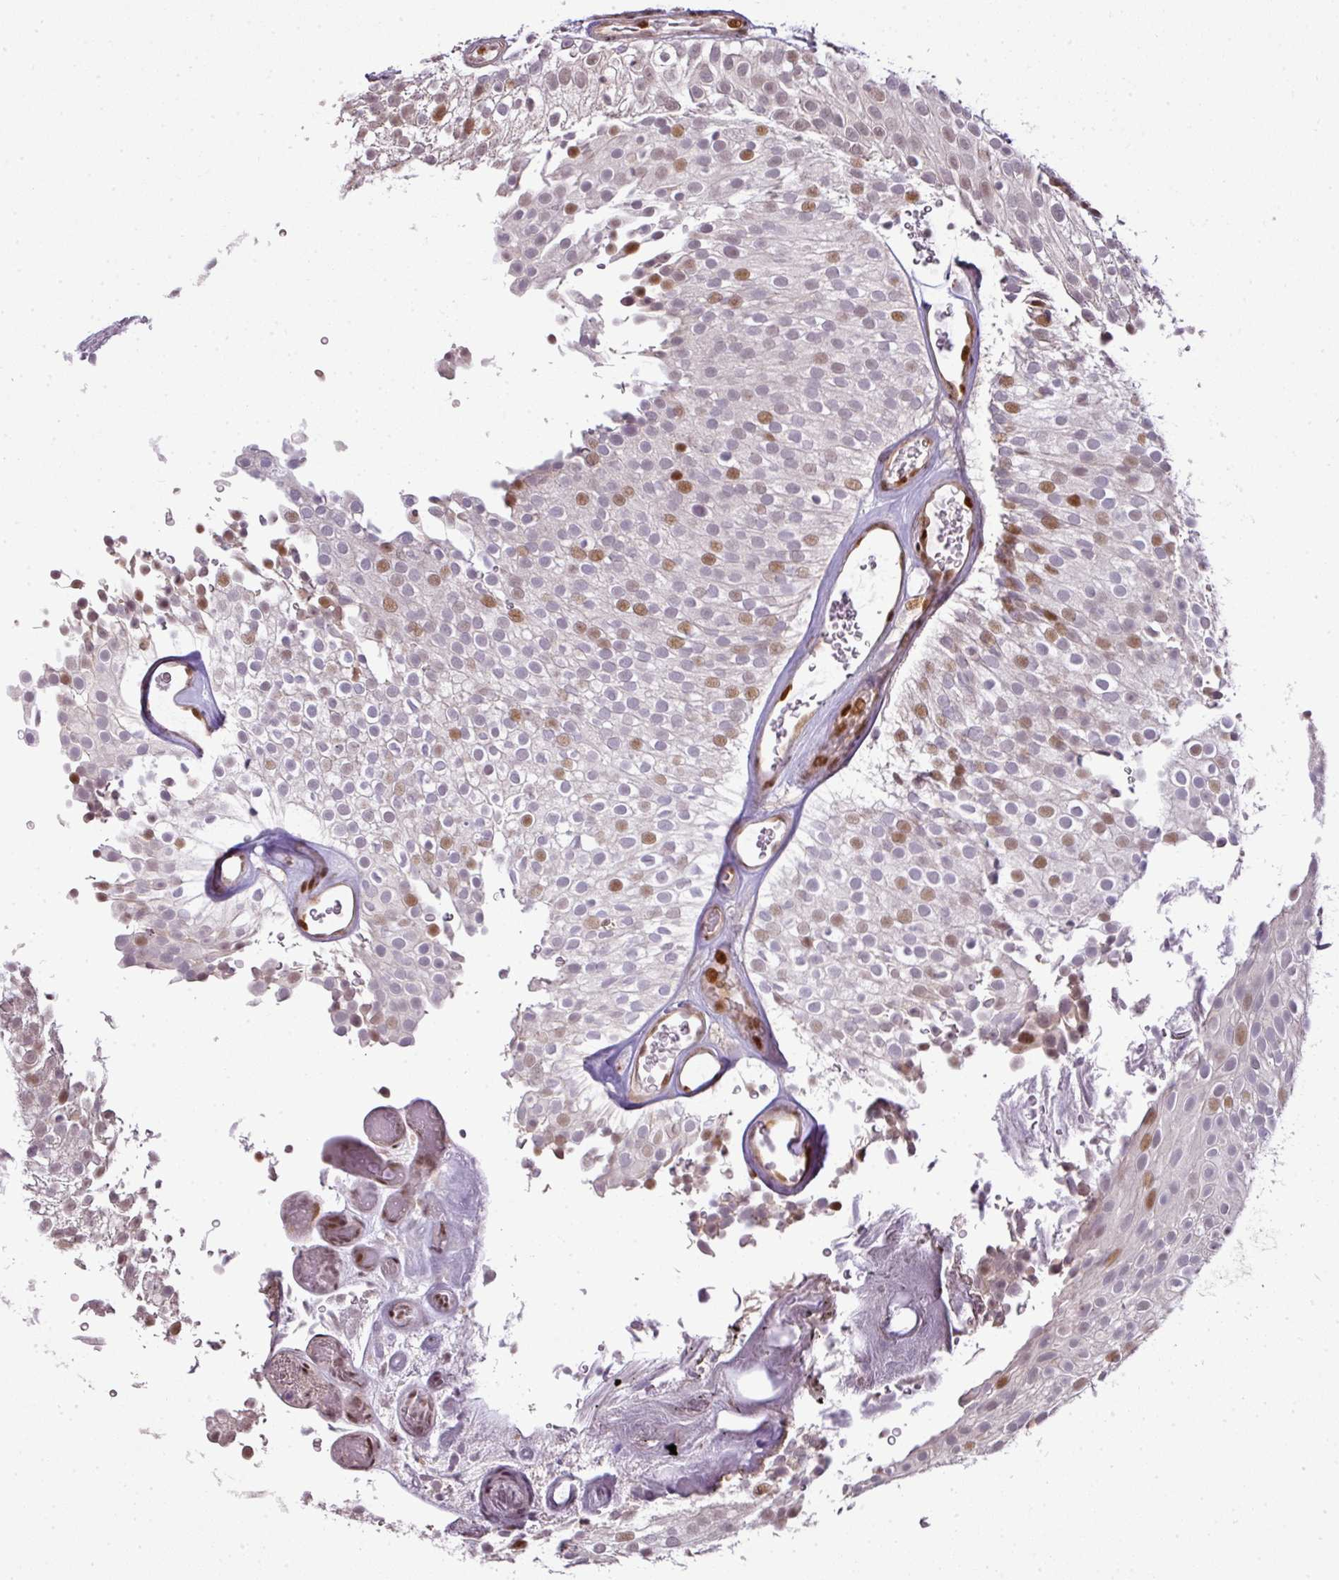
{"staining": {"intensity": "moderate", "quantity": "25%-75%", "location": "nuclear"}, "tissue": "urothelial cancer", "cell_type": "Tumor cells", "image_type": "cancer", "snomed": [{"axis": "morphology", "description": "Urothelial carcinoma, Low grade"}, {"axis": "topography", "description": "Urinary bladder"}], "caption": "About 25%-75% of tumor cells in low-grade urothelial carcinoma reveal moderate nuclear protein staining as visualized by brown immunohistochemical staining.", "gene": "MYSM1", "patient": {"sex": "male", "age": 78}}